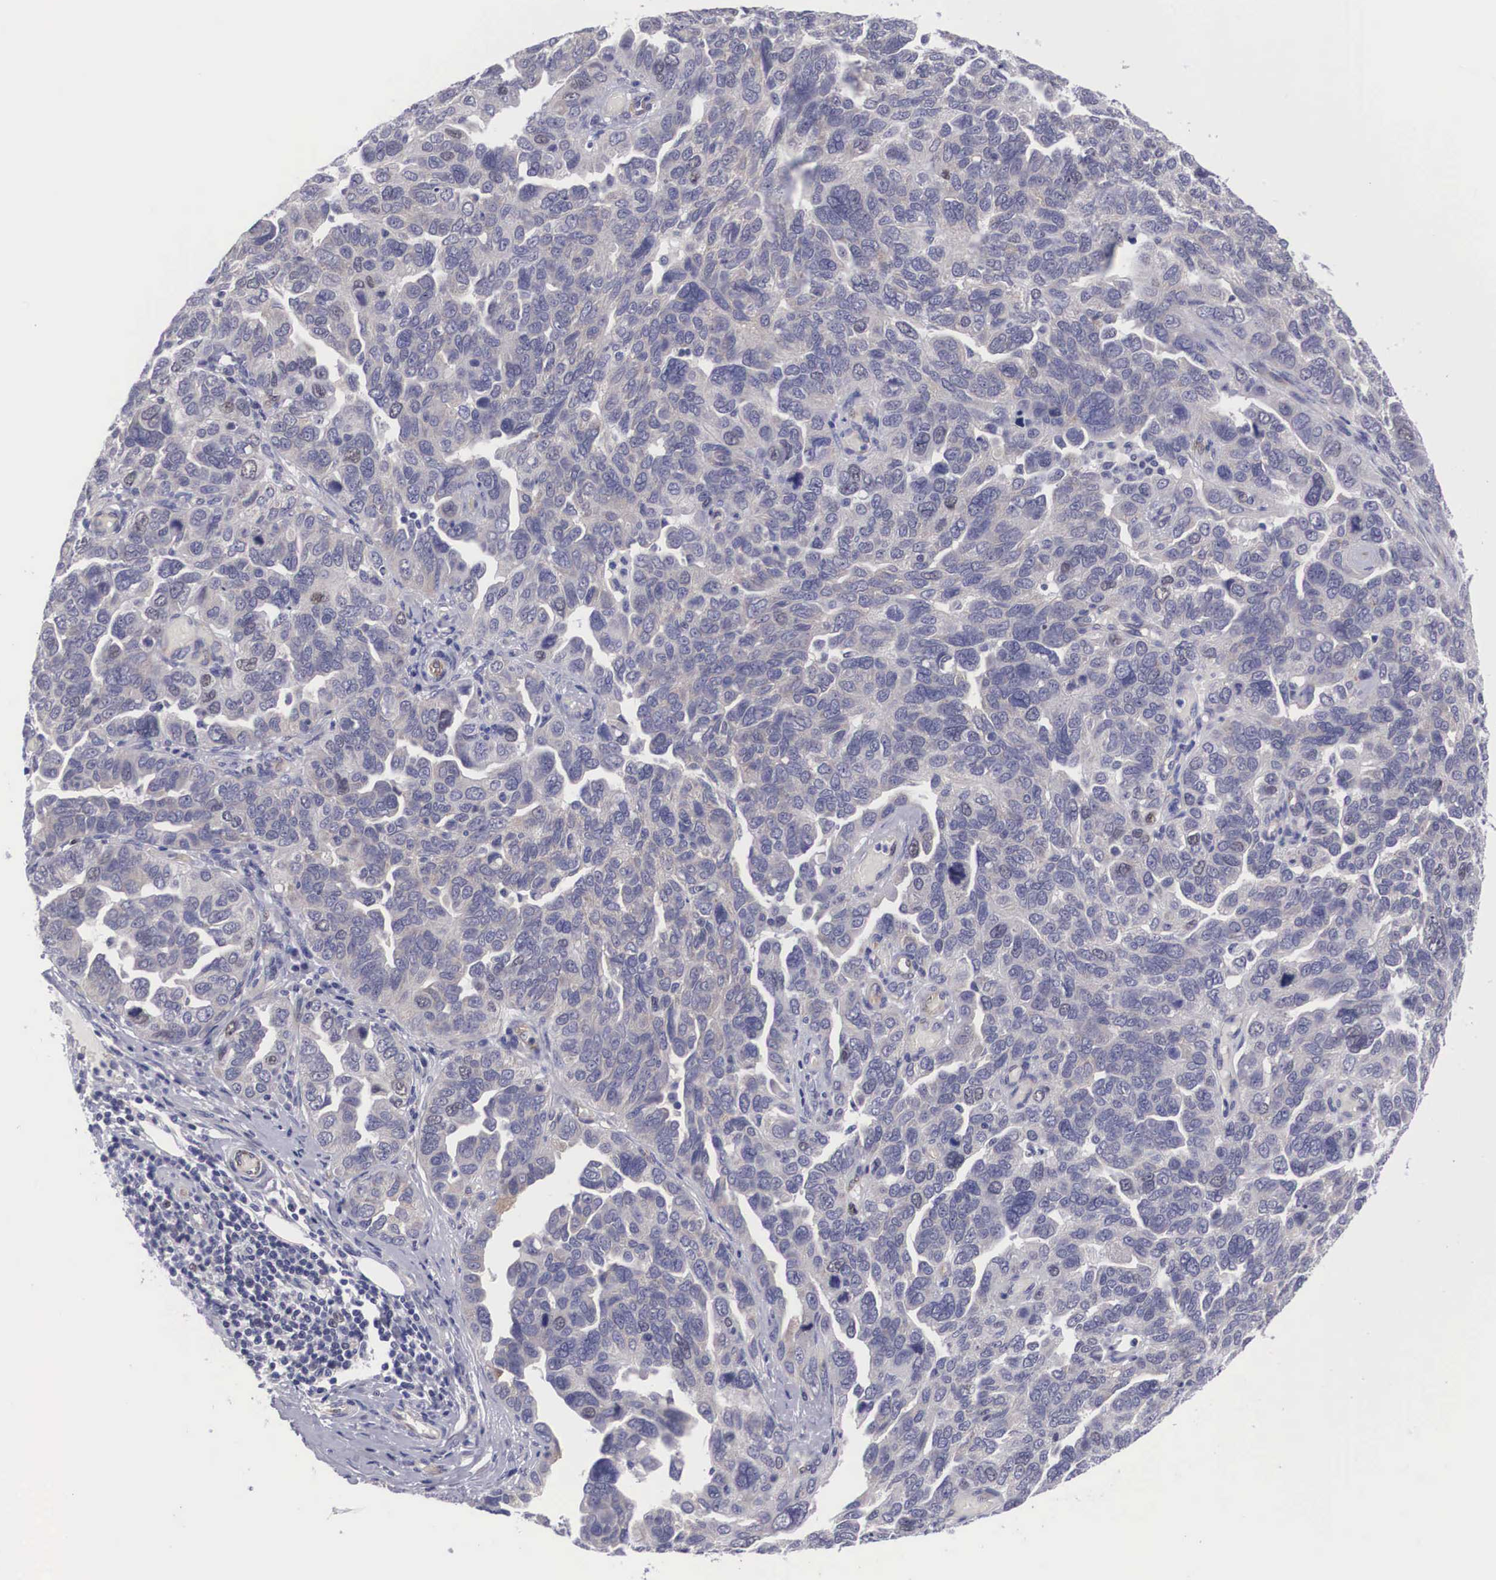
{"staining": {"intensity": "negative", "quantity": "none", "location": "none"}, "tissue": "ovarian cancer", "cell_type": "Tumor cells", "image_type": "cancer", "snomed": [{"axis": "morphology", "description": "Cystadenocarcinoma, serous, NOS"}, {"axis": "topography", "description": "Ovary"}], "caption": "The micrograph shows no staining of tumor cells in serous cystadenocarcinoma (ovarian).", "gene": "MAST4", "patient": {"sex": "female", "age": 64}}